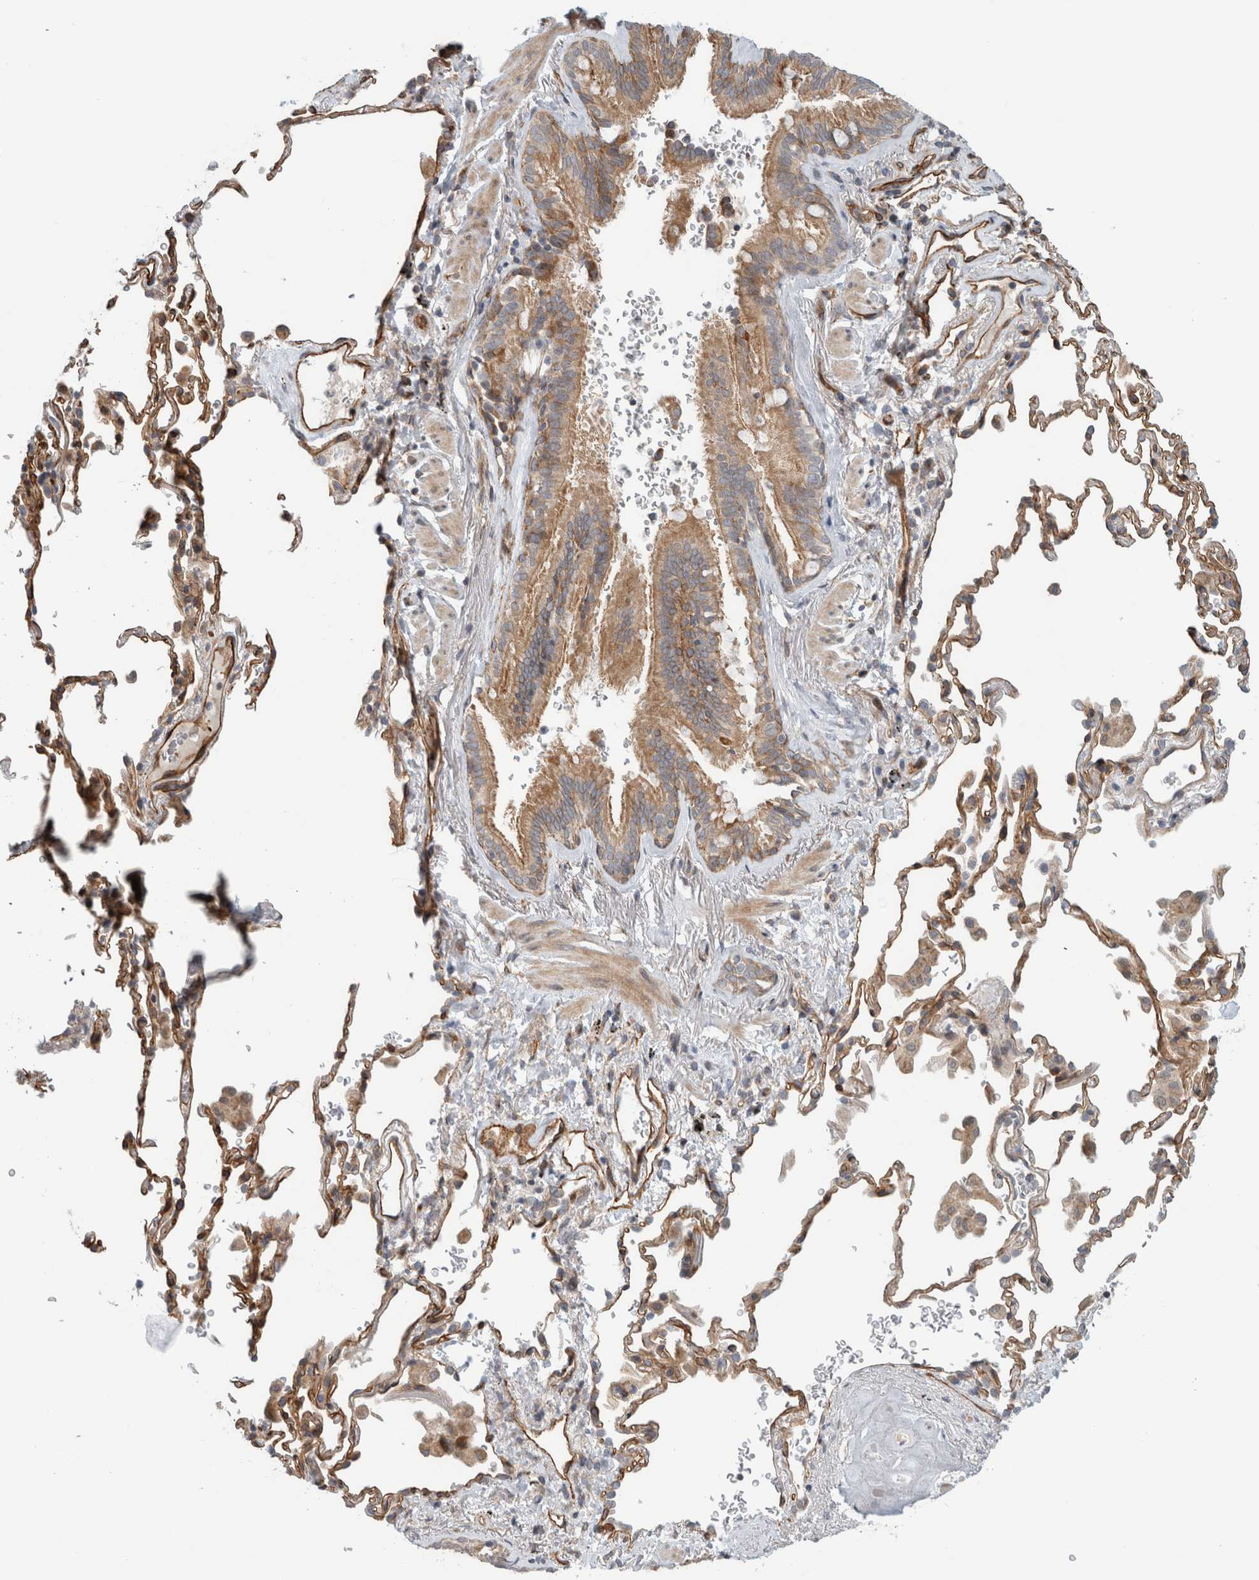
{"staining": {"intensity": "moderate", "quantity": ">75%", "location": "cytoplasmic/membranous"}, "tissue": "bronchus", "cell_type": "Respiratory epithelial cells", "image_type": "normal", "snomed": [{"axis": "morphology", "description": "Normal tissue, NOS"}, {"axis": "morphology", "description": "Inflammation, NOS"}, {"axis": "topography", "description": "Bronchus"}], "caption": "Human bronchus stained for a protein (brown) exhibits moderate cytoplasmic/membranous positive staining in about >75% of respiratory epithelial cells.", "gene": "KPNA5", "patient": {"sex": "male", "age": 69}}